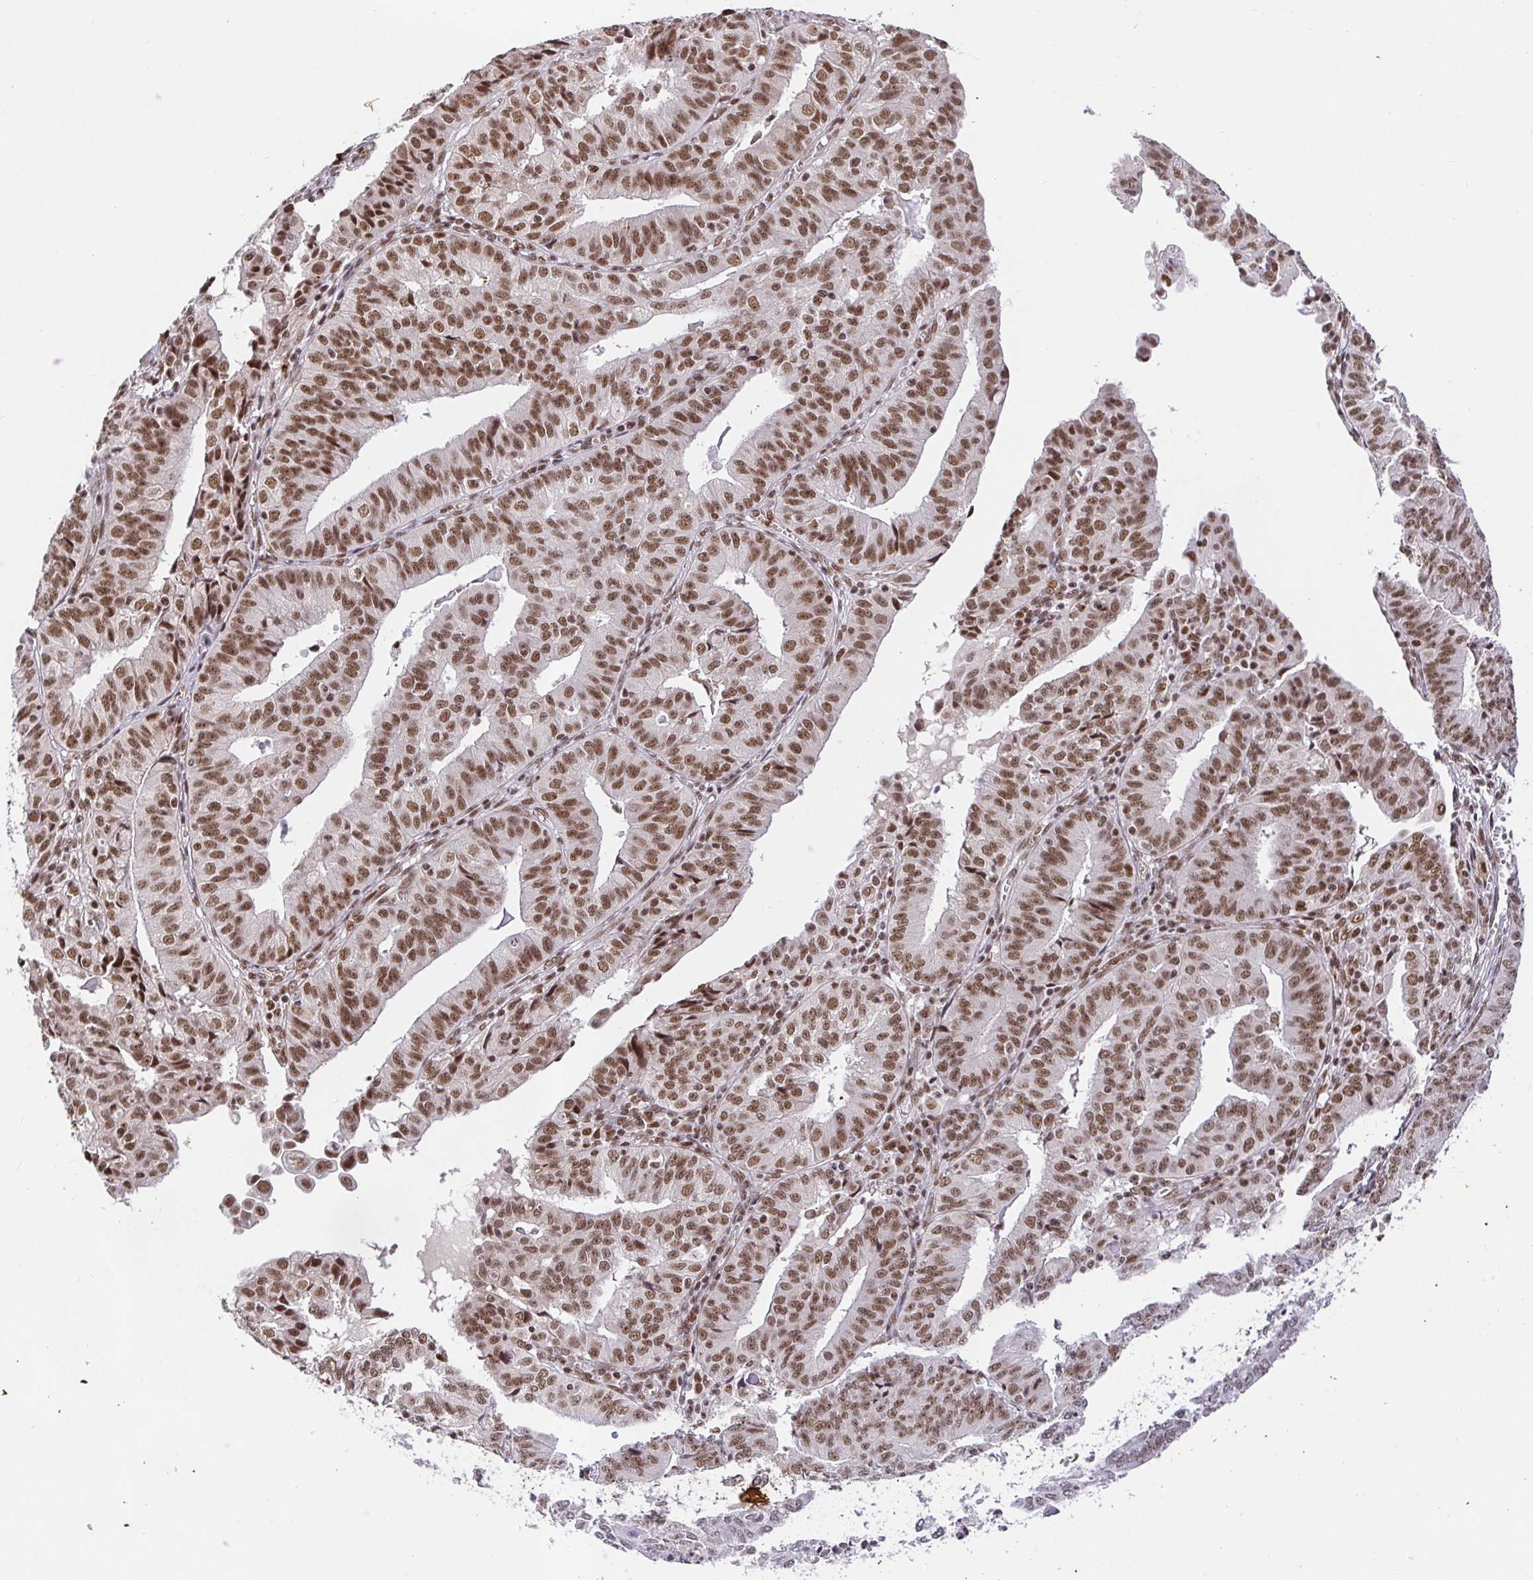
{"staining": {"intensity": "moderate", "quantity": ">75%", "location": "nuclear"}, "tissue": "endometrial cancer", "cell_type": "Tumor cells", "image_type": "cancer", "snomed": [{"axis": "morphology", "description": "Adenocarcinoma, NOS"}, {"axis": "topography", "description": "Endometrium"}], "caption": "The image exhibits staining of endometrial adenocarcinoma, revealing moderate nuclear protein positivity (brown color) within tumor cells. The staining was performed using DAB (3,3'-diaminobenzidine), with brown indicating positive protein expression. Nuclei are stained blue with hematoxylin.", "gene": "USF1", "patient": {"sex": "female", "age": 56}}